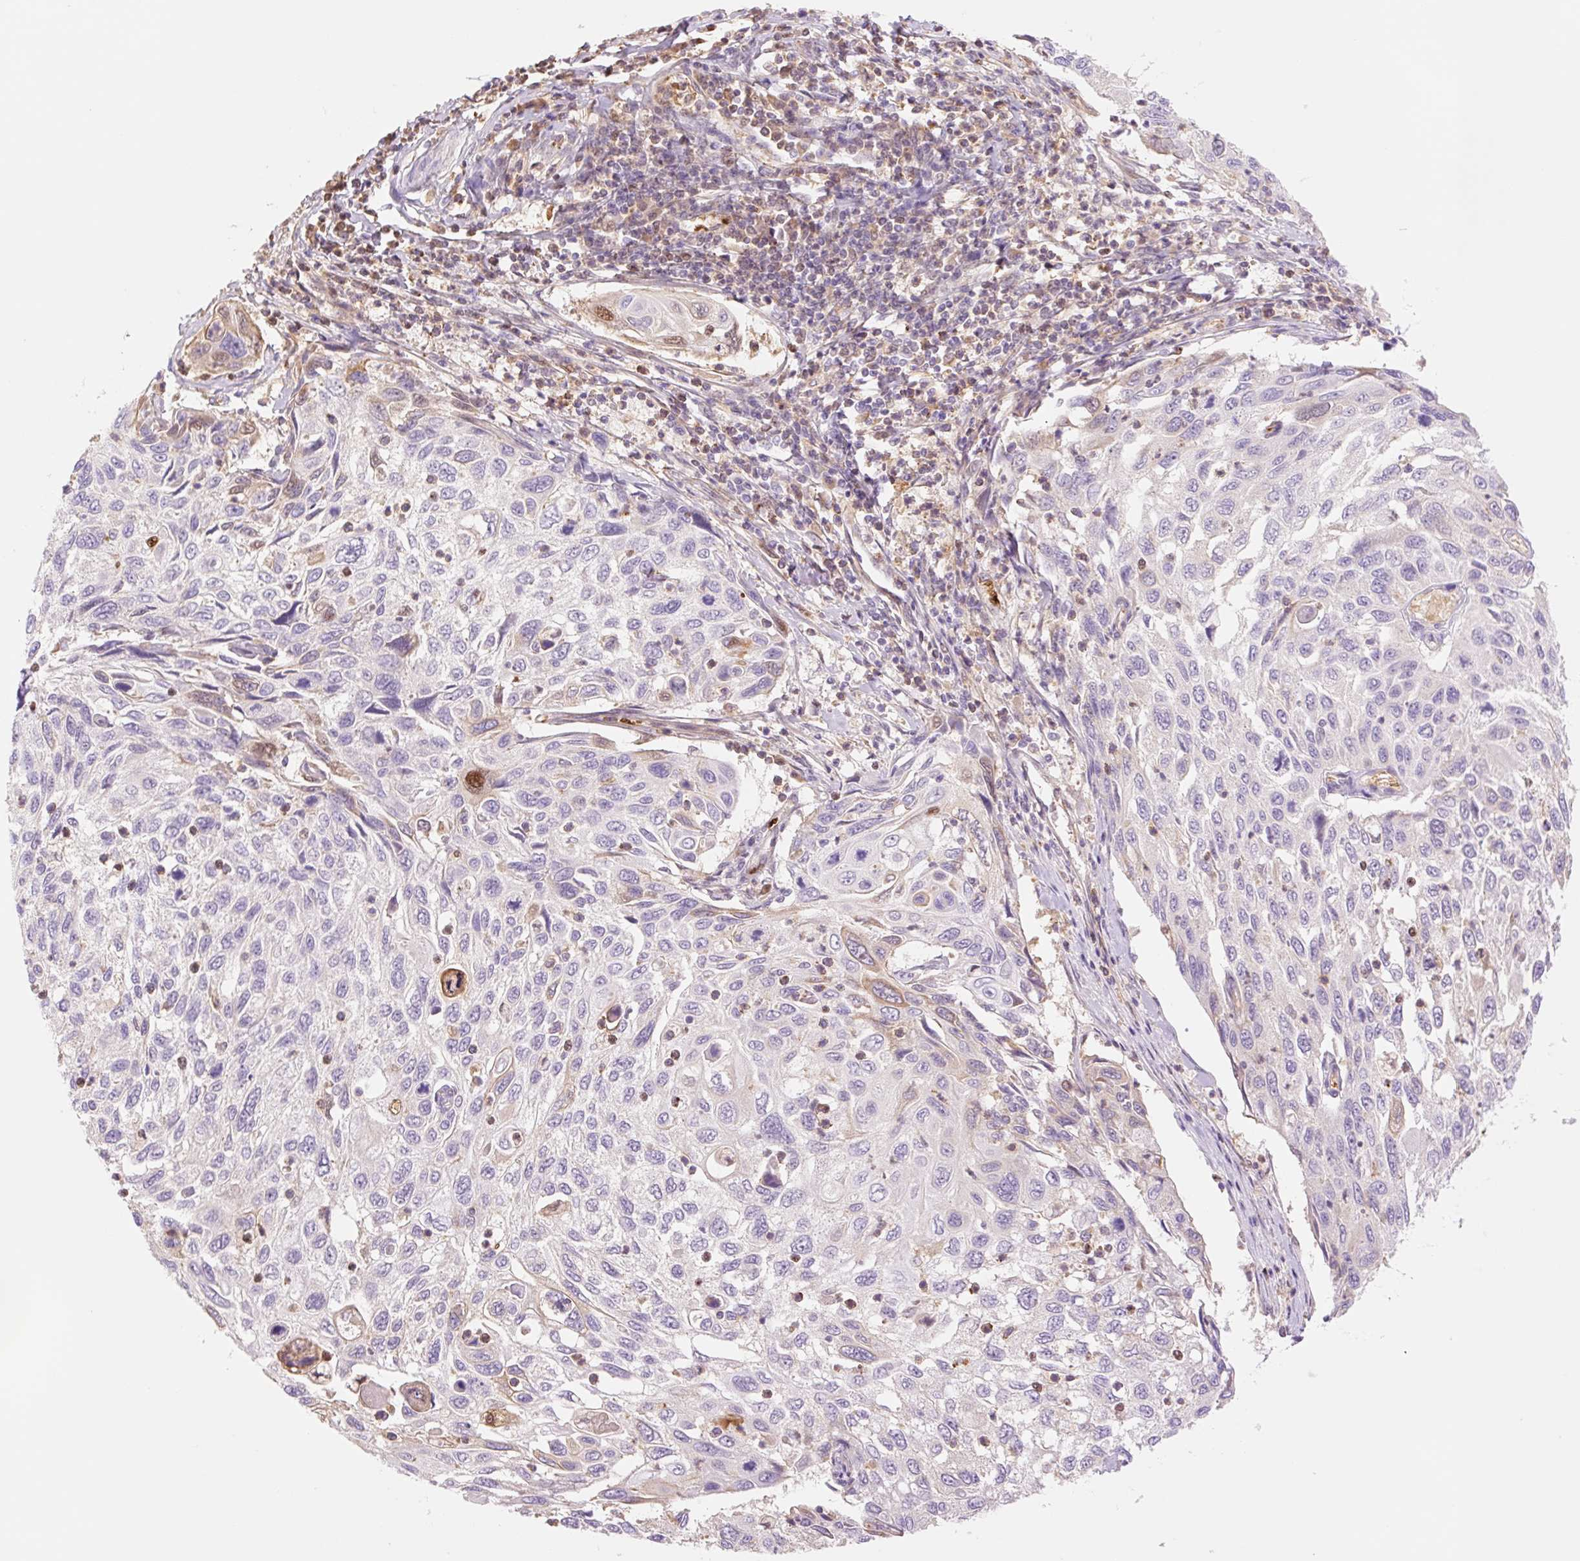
{"staining": {"intensity": "negative", "quantity": "none", "location": "none"}, "tissue": "cervical cancer", "cell_type": "Tumor cells", "image_type": "cancer", "snomed": [{"axis": "morphology", "description": "Squamous cell carcinoma, NOS"}, {"axis": "topography", "description": "Cervix"}], "caption": "This photomicrograph is of cervical squamous cell carcinoma stained with immunohistochemistry (IHC) to label a protein in brown with the nuclei are counter-stained blue. There is no positivity in tumor cells.", "gene": "HEBP1", "patient": {"sex": "female", "age": 70}}